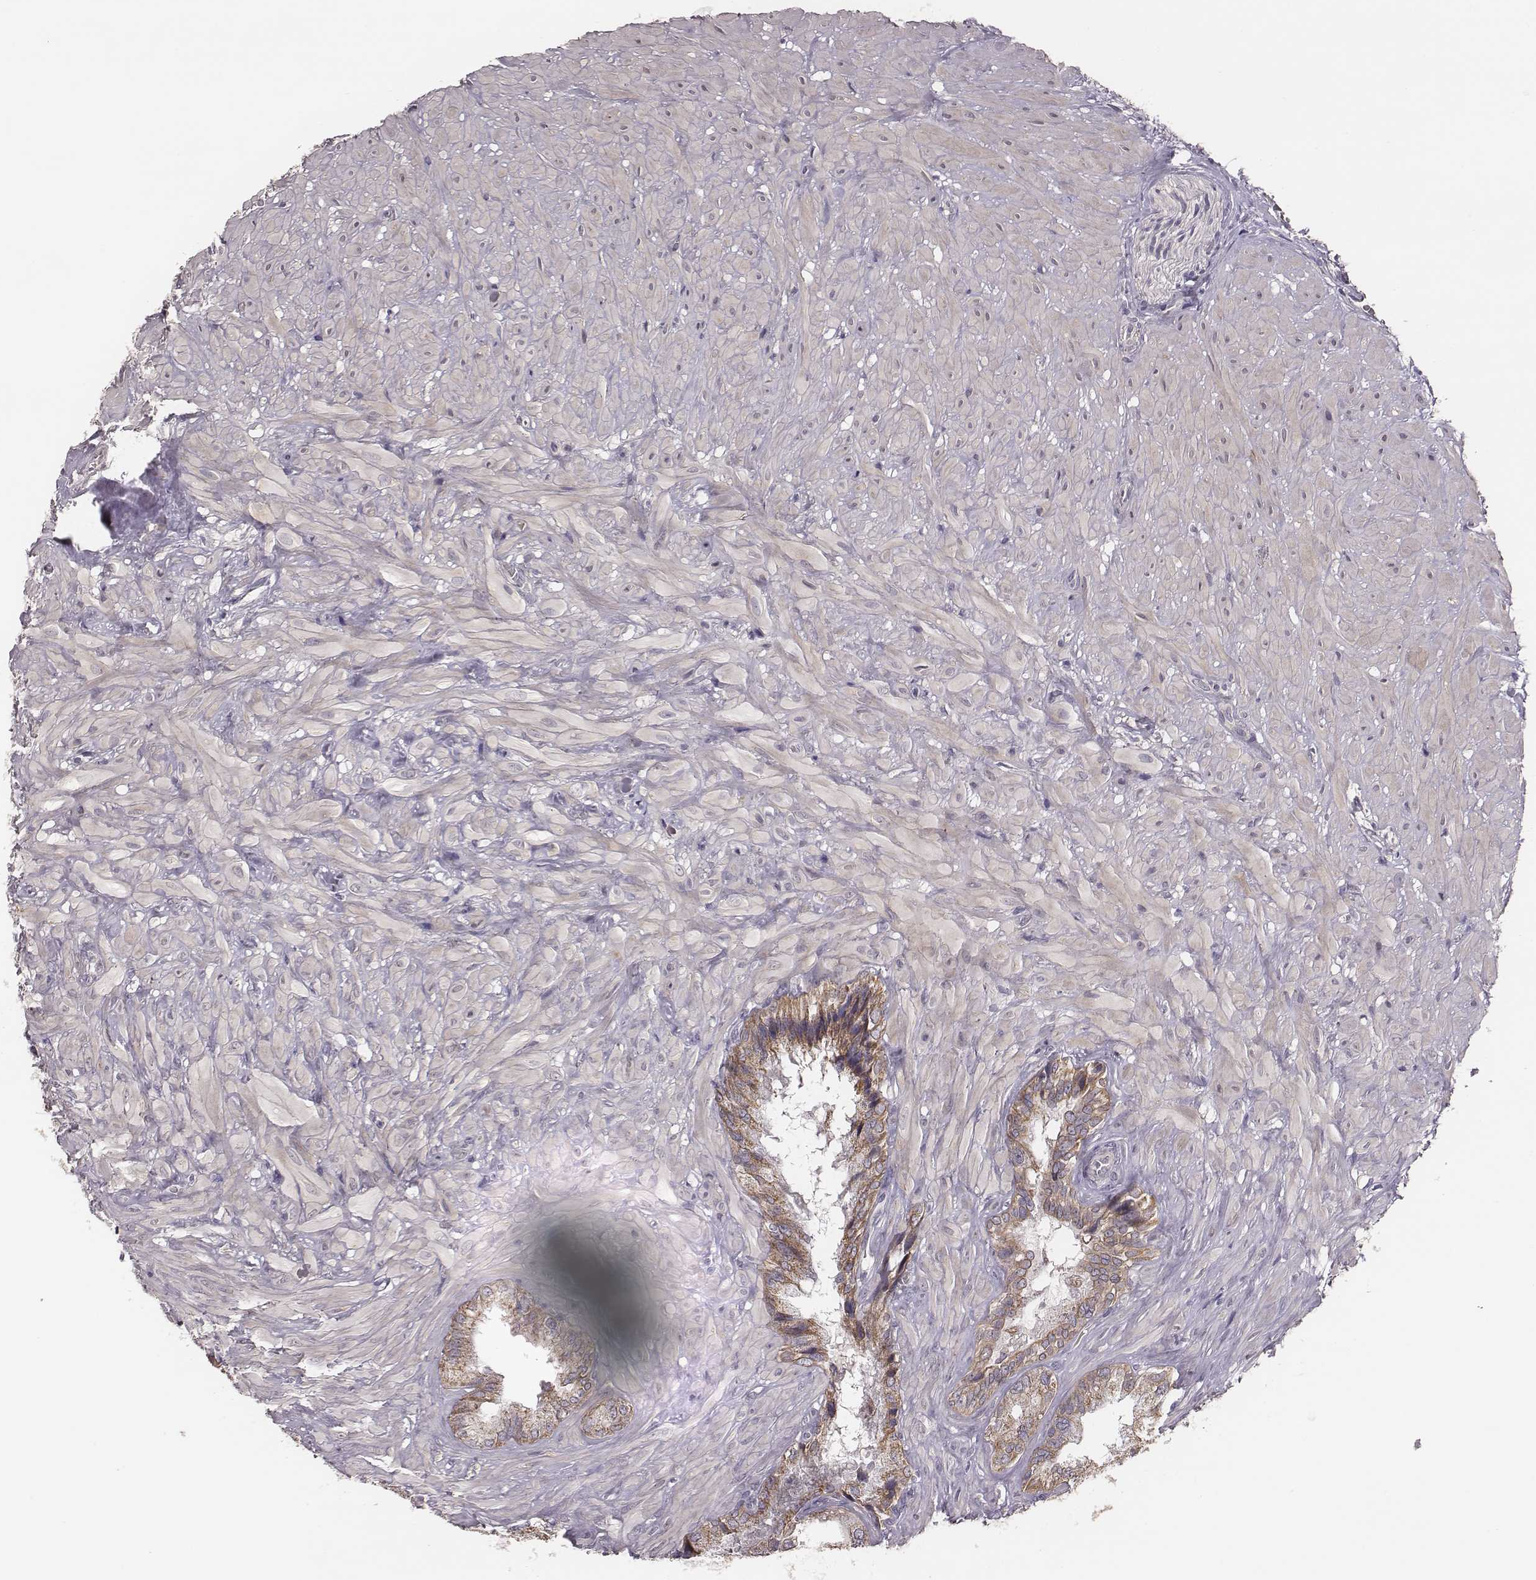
{"staining": {"intensity": "weak", "quantity": ">75%", "location": "cytoplasmic/membranous"}, "tissue": "seminal vesicle", "cell_type": "Glandular cells", "image_type": "normal", "snomed": [{"axis": "morphology", "description": "Normal tissue, NOS"}, {"axis": "topography", "description": "Seminal veicle"}], "caption": "Immunohistochemistry of unremarkable human seminal vesicle shows low levels of weak cytoplasmic/membranous positivity in approximately >75% of glandular cells.", "gene": "HAVCR1", "patient": {"sex": "male", "age": 72}}